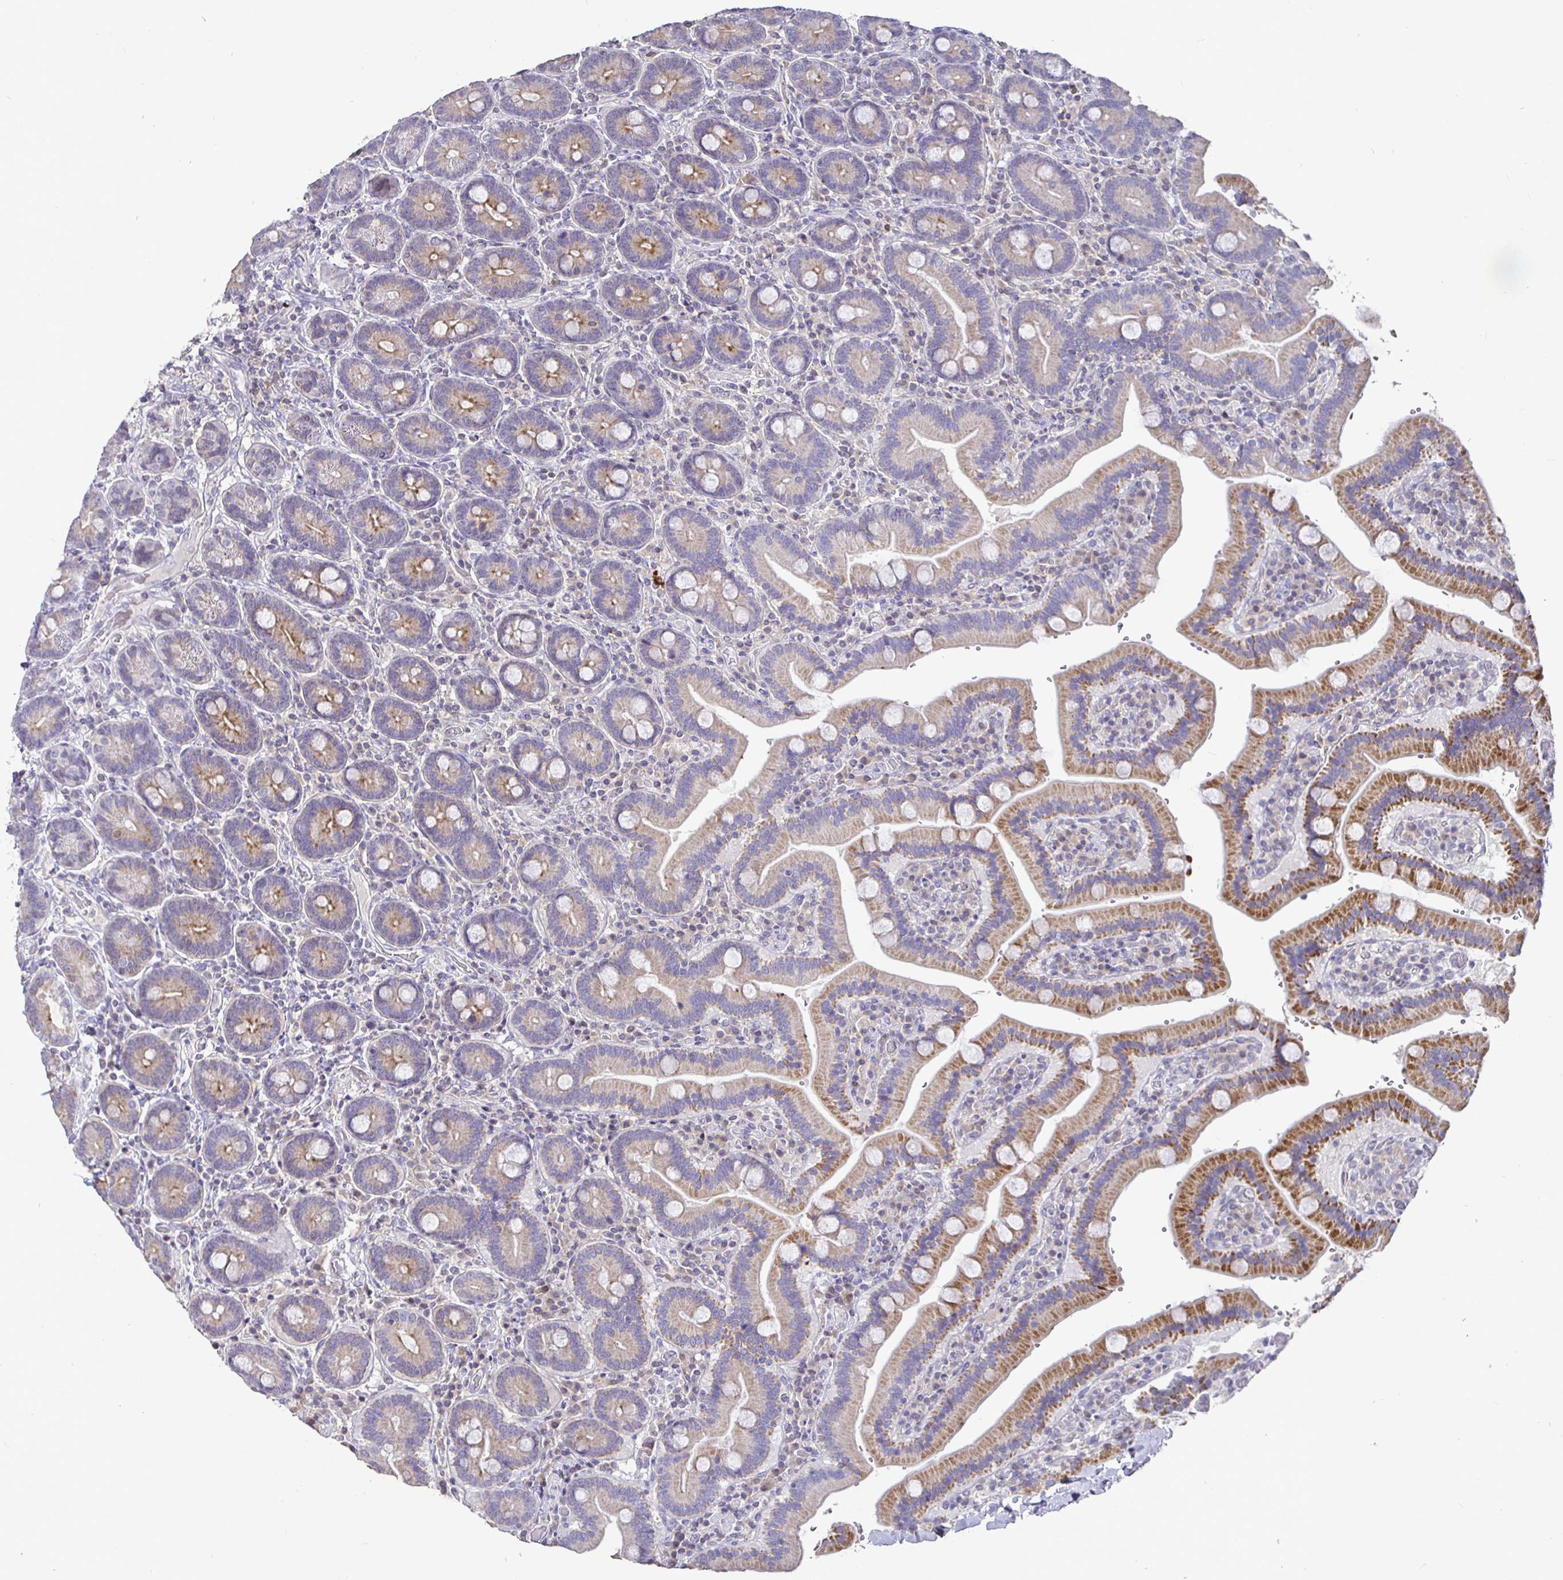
{"staining": {"intensity": "moderate", "quantity": "25%-75%", "location": "cytoplasmic/membranous"}, "tissue": "duodenum", "cell_type": "Glandular cells", "image_type": "normal", "snomed": [{"axis": "morphology", "description": "Normal tissue, NOS"}, {"axis": "topography", "description": "Duodenum"}], "caption": "Immunohistochemical staining of normal duodenum exhibits moderate cytoplasmic/membranous protein staining in about 25%-75% of glandular cells. Nuclei are stained in blue.", "gene": "SHISA4", "patient": {"sex": "female", "age": 62}}